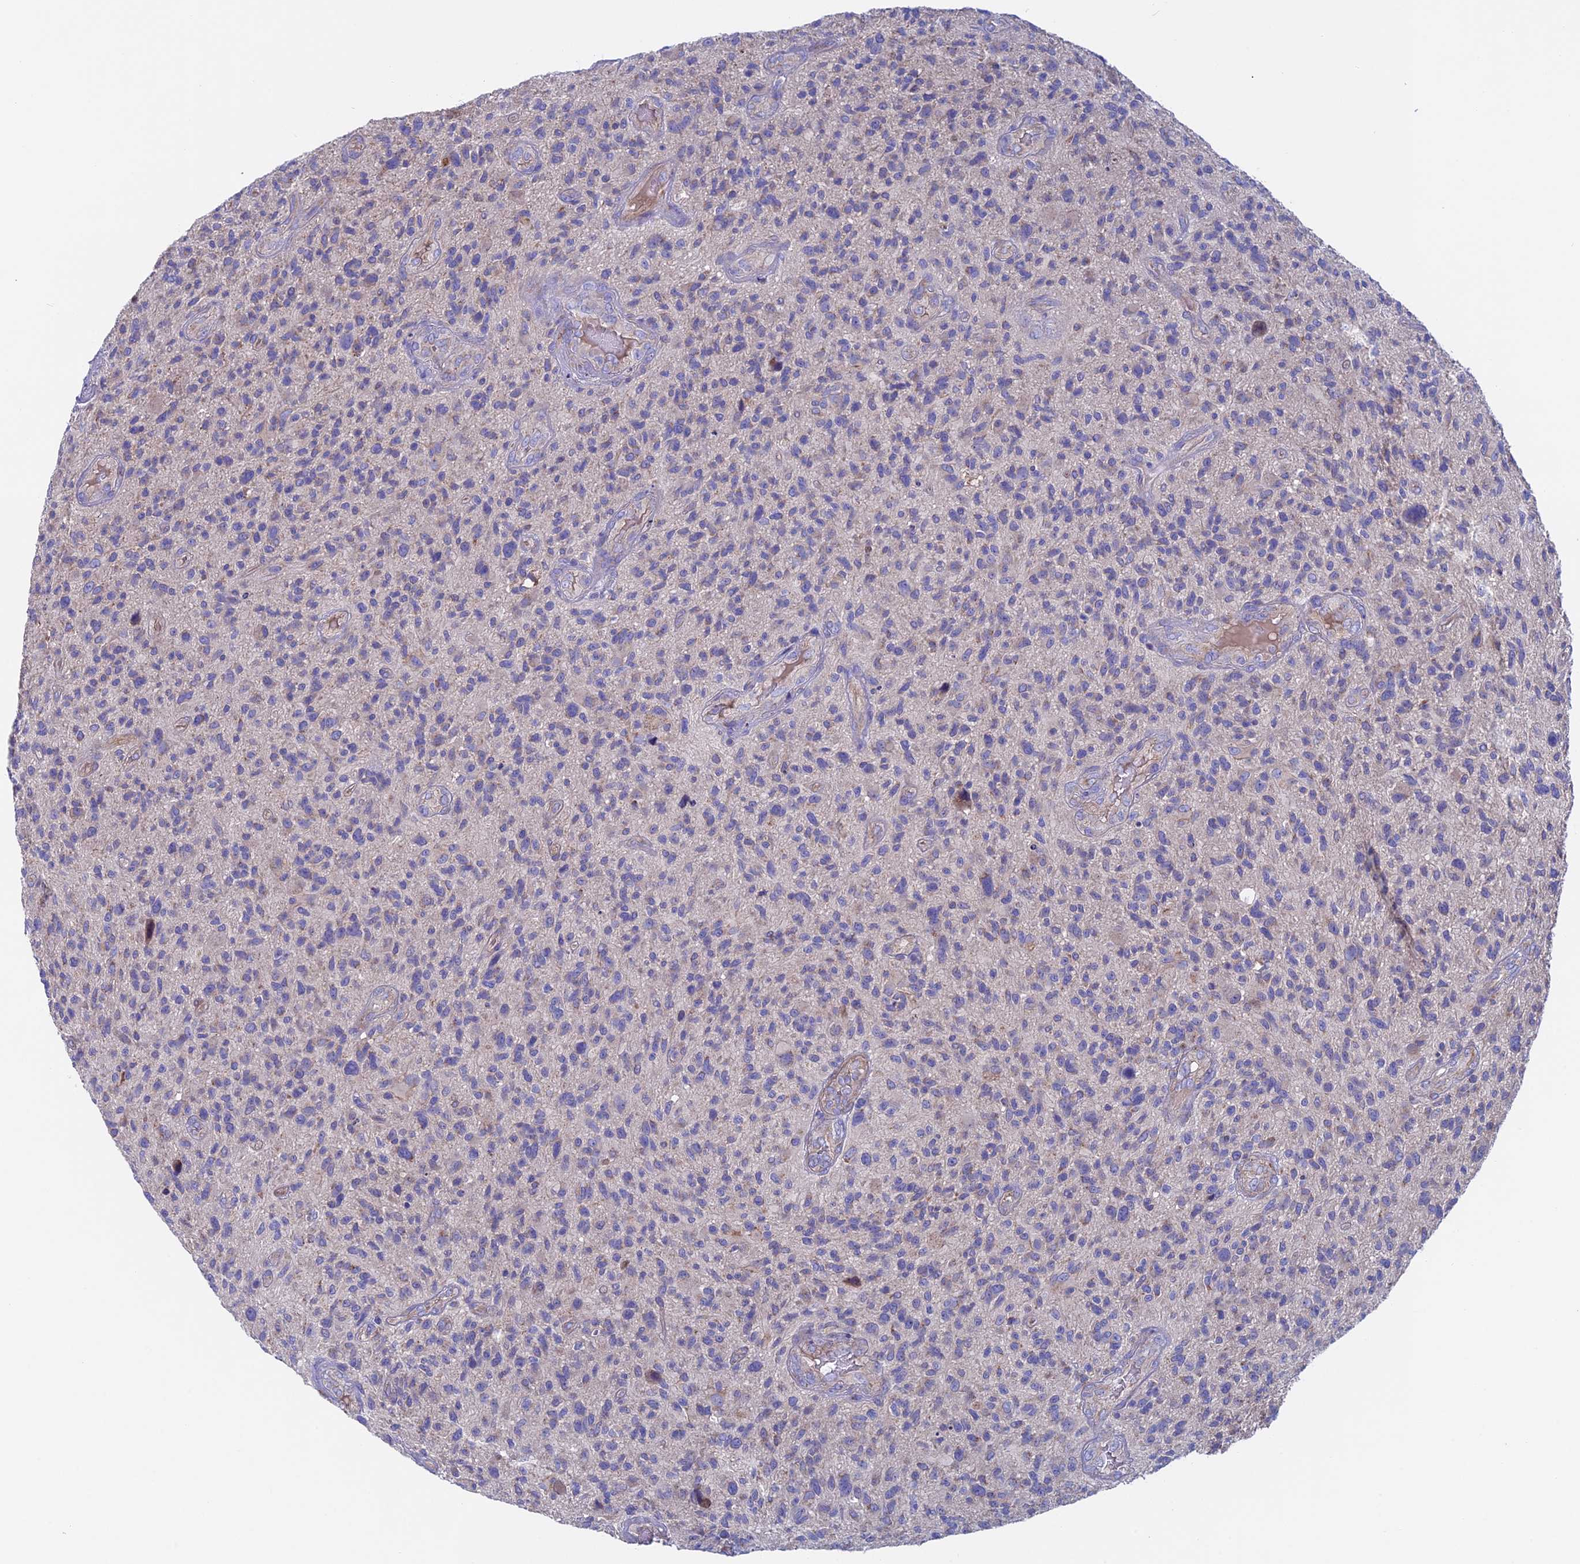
{"staining": {"intensity": "negative", "quantity": "none", "location": "none"}, "tissue": "glioma", "cell_type": "Tumor cells", "image_type": "cancer", "snomed": [{"axis": "morphology", "description": "Glioma, malignant, High grade"}, {"axis": "topography", "description": "Brain"}], "caption": "A histopathology image of human malignant high-grade glioma is negative for staining in tumor cells.", "gene": "SLC15A5", "patient": {"sex": "male", "age": 47}}